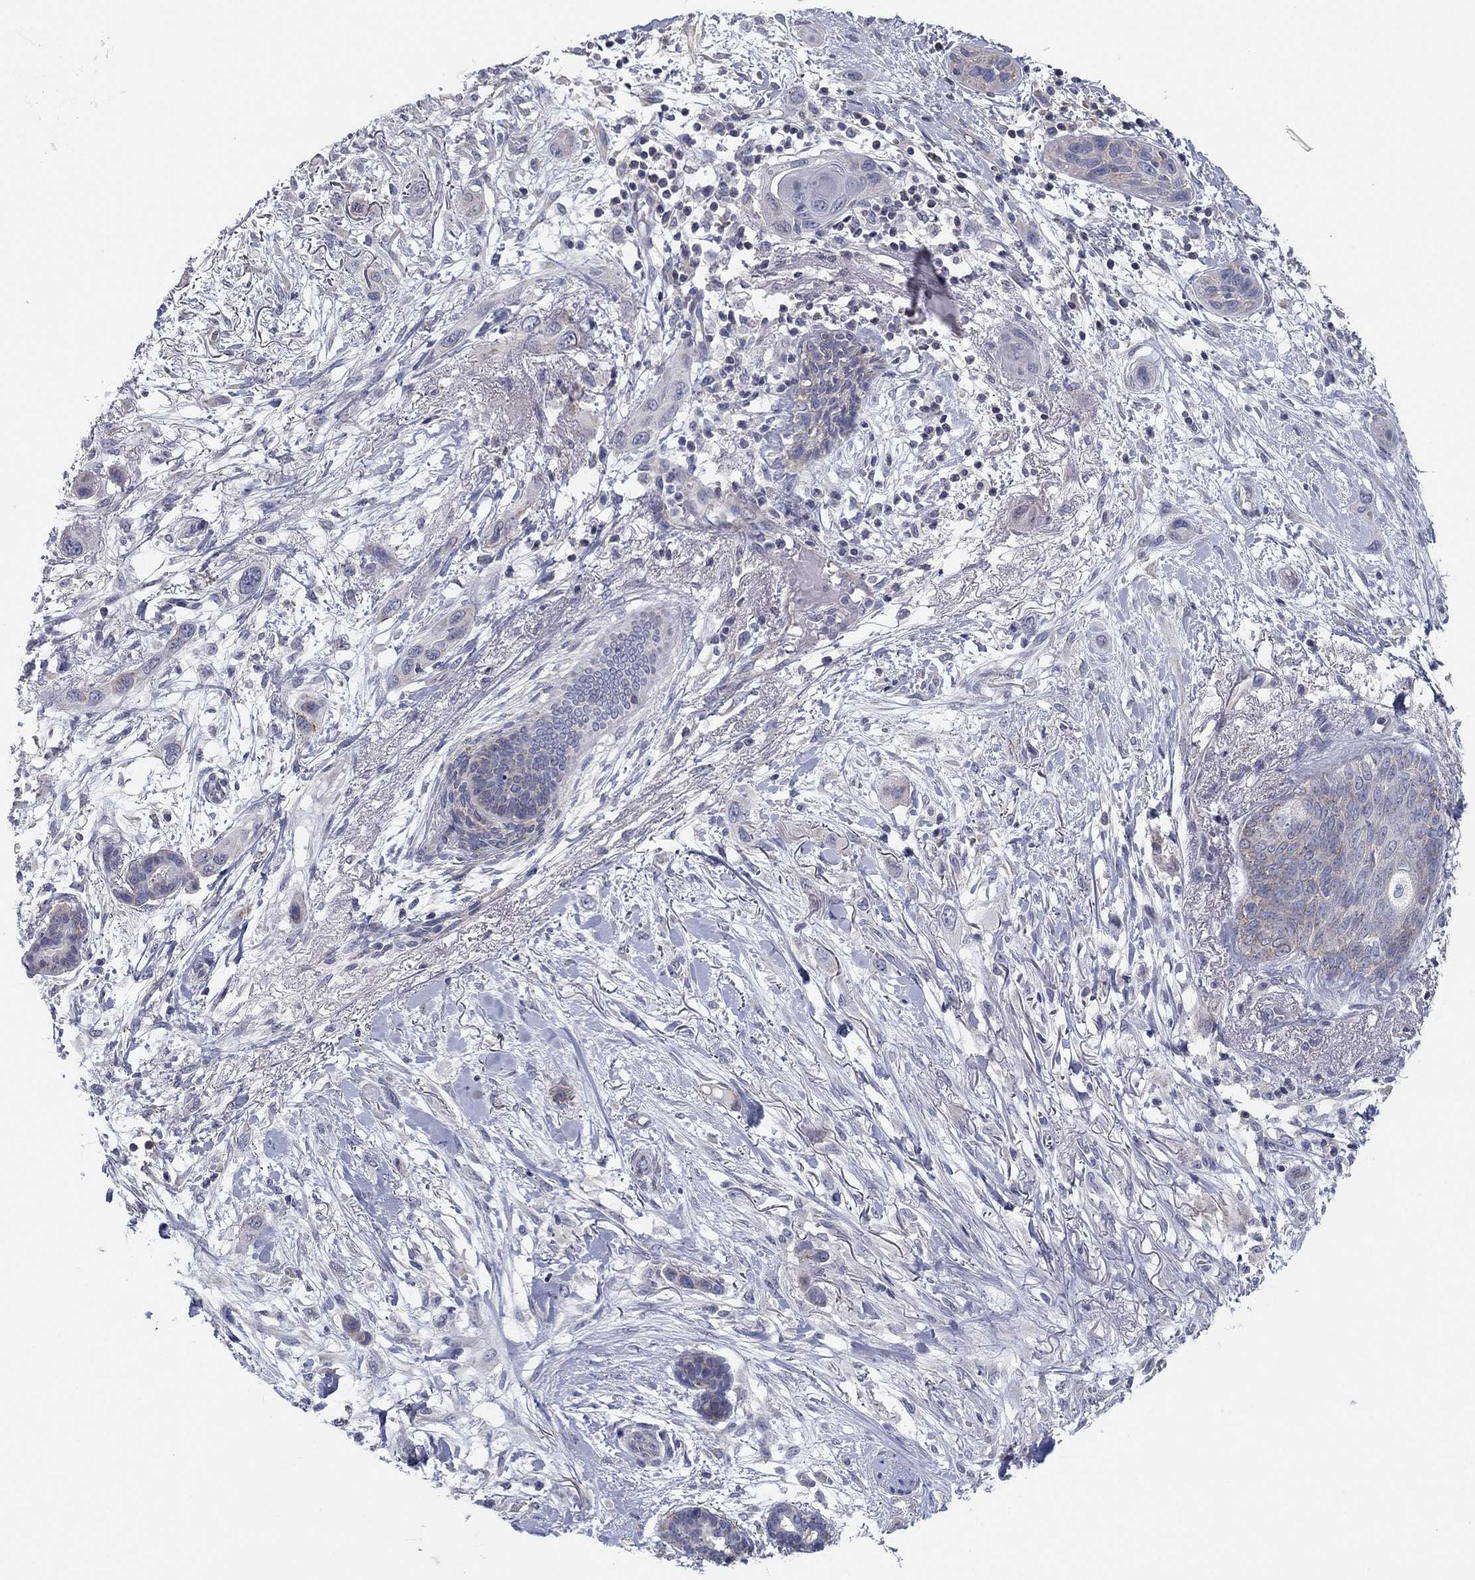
{"staining": {"intensity": "negative", "quantity": "none", "location": "none"}, "tissue": "skin cancer", "cell_type": "Tumor cells", "image_type": "cancer", "snomed": [{"axis": "morphology", "description": "Squamous cell carcinoma, NOS"}, {"axis": "topography", "description": "Skin"}], "caption": "A histopathology image of squamous cell carcinoma (skin) stained for a protein reveals no brown staining in tumor cells.", "gene": "SEPTIN3", "patient": {"sex": "male", "age": 79}}